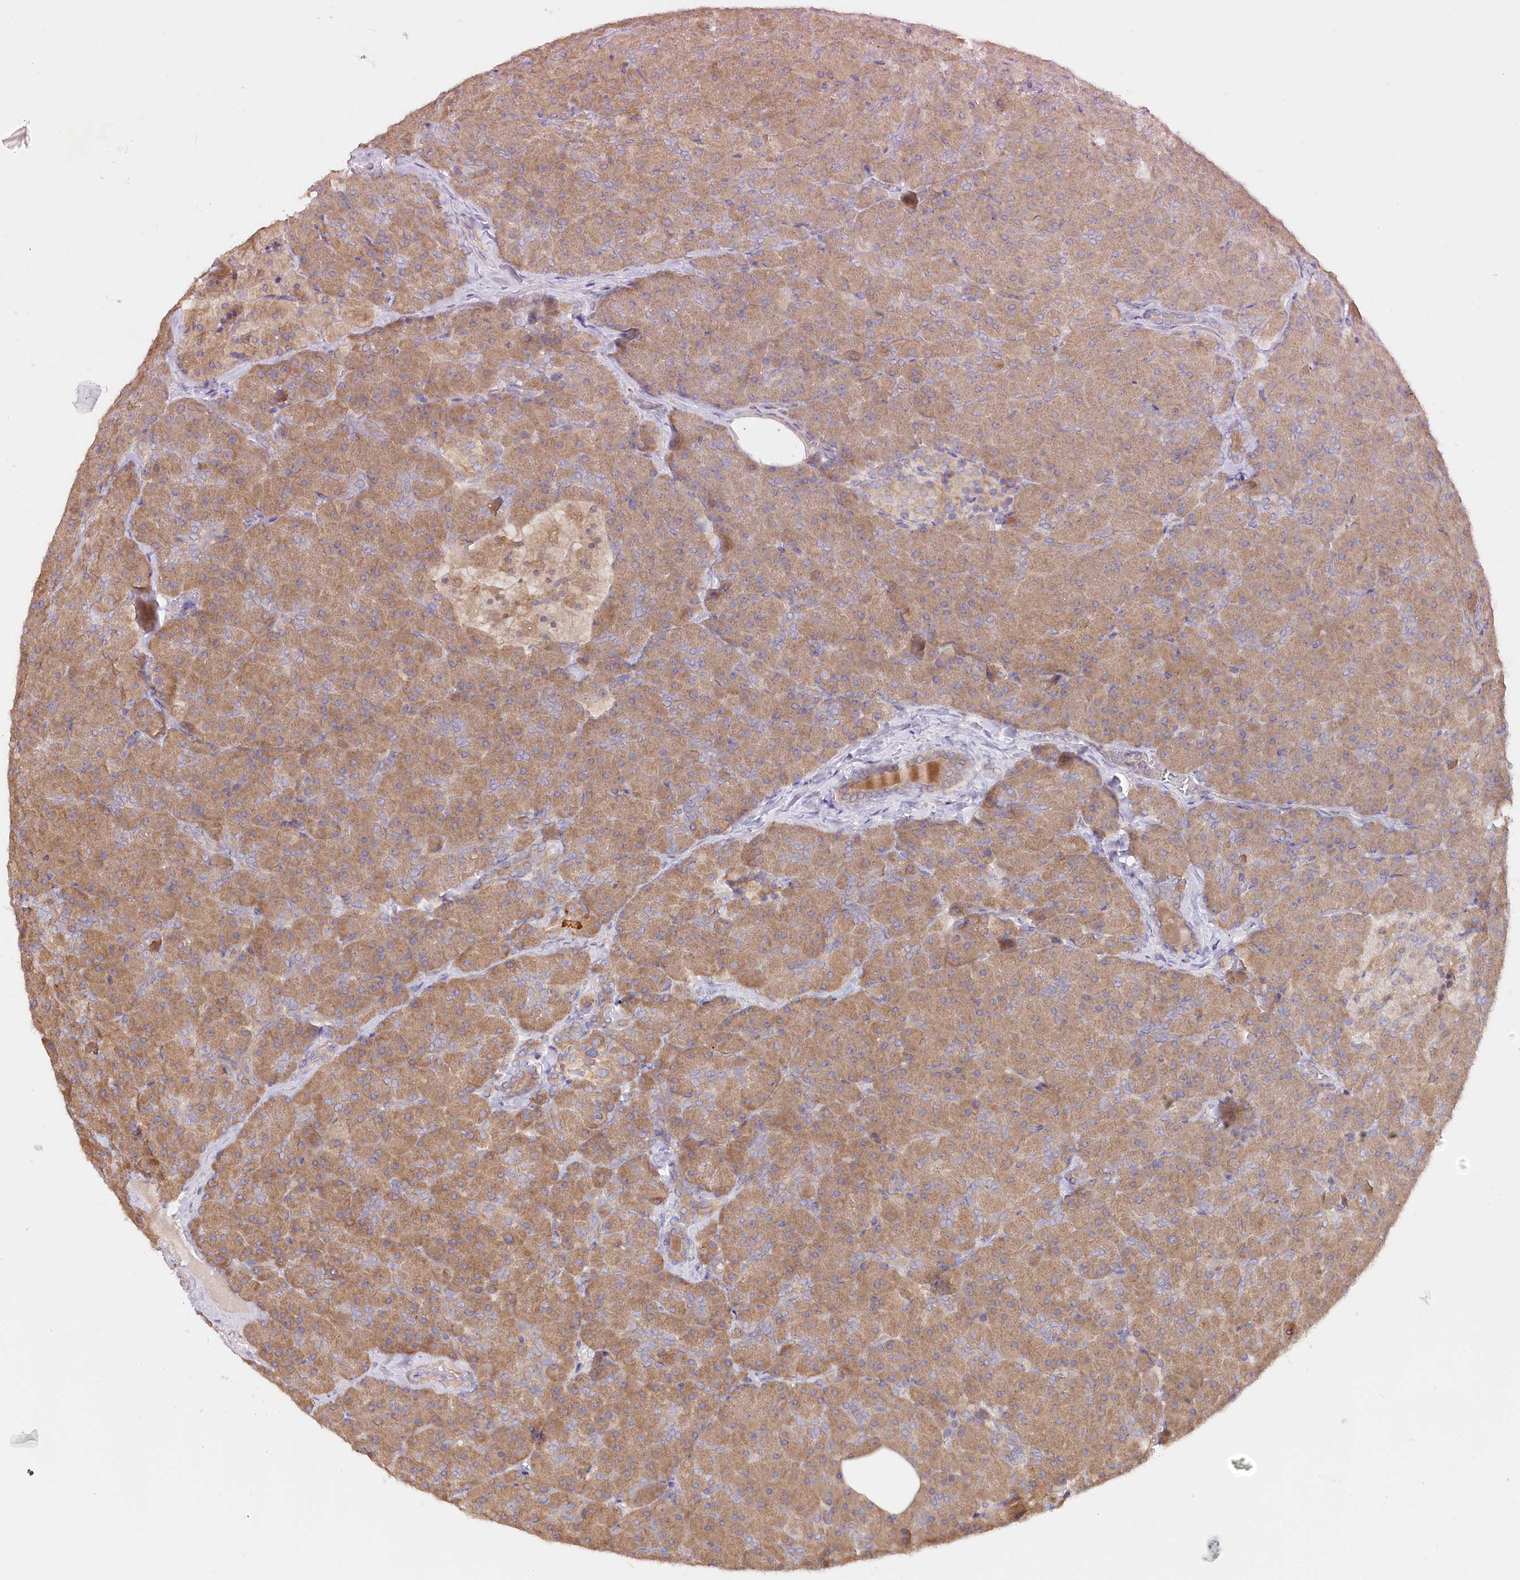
{"staining": {"intensity": "moderate", "quantity": ">75%", "location": "cytoplasmic/membranous"}, "tissue": "pancreas", "cell_type": "Exocrine glandular cells", "image_type": "normal", "snomed": [{"axis": "morphology", "description": "Normal tissue, NOS"}, {"axis": "topography", "description": "Pancreas"}], "caption": "IHC staining of normal pancreas, which reveals medium levels of moderate cytoplasmic/membranous positivity in approximately >75% of exocrine glandular cells indicating moderate cytoplasmic/membranous protein expression. The staining was performed using DAB (brown) for protein detection and nuclei were counterstained in hematoxylin (blue).", "gene": "PAIP2", "patient": {"sex": "male", "age": 36}}